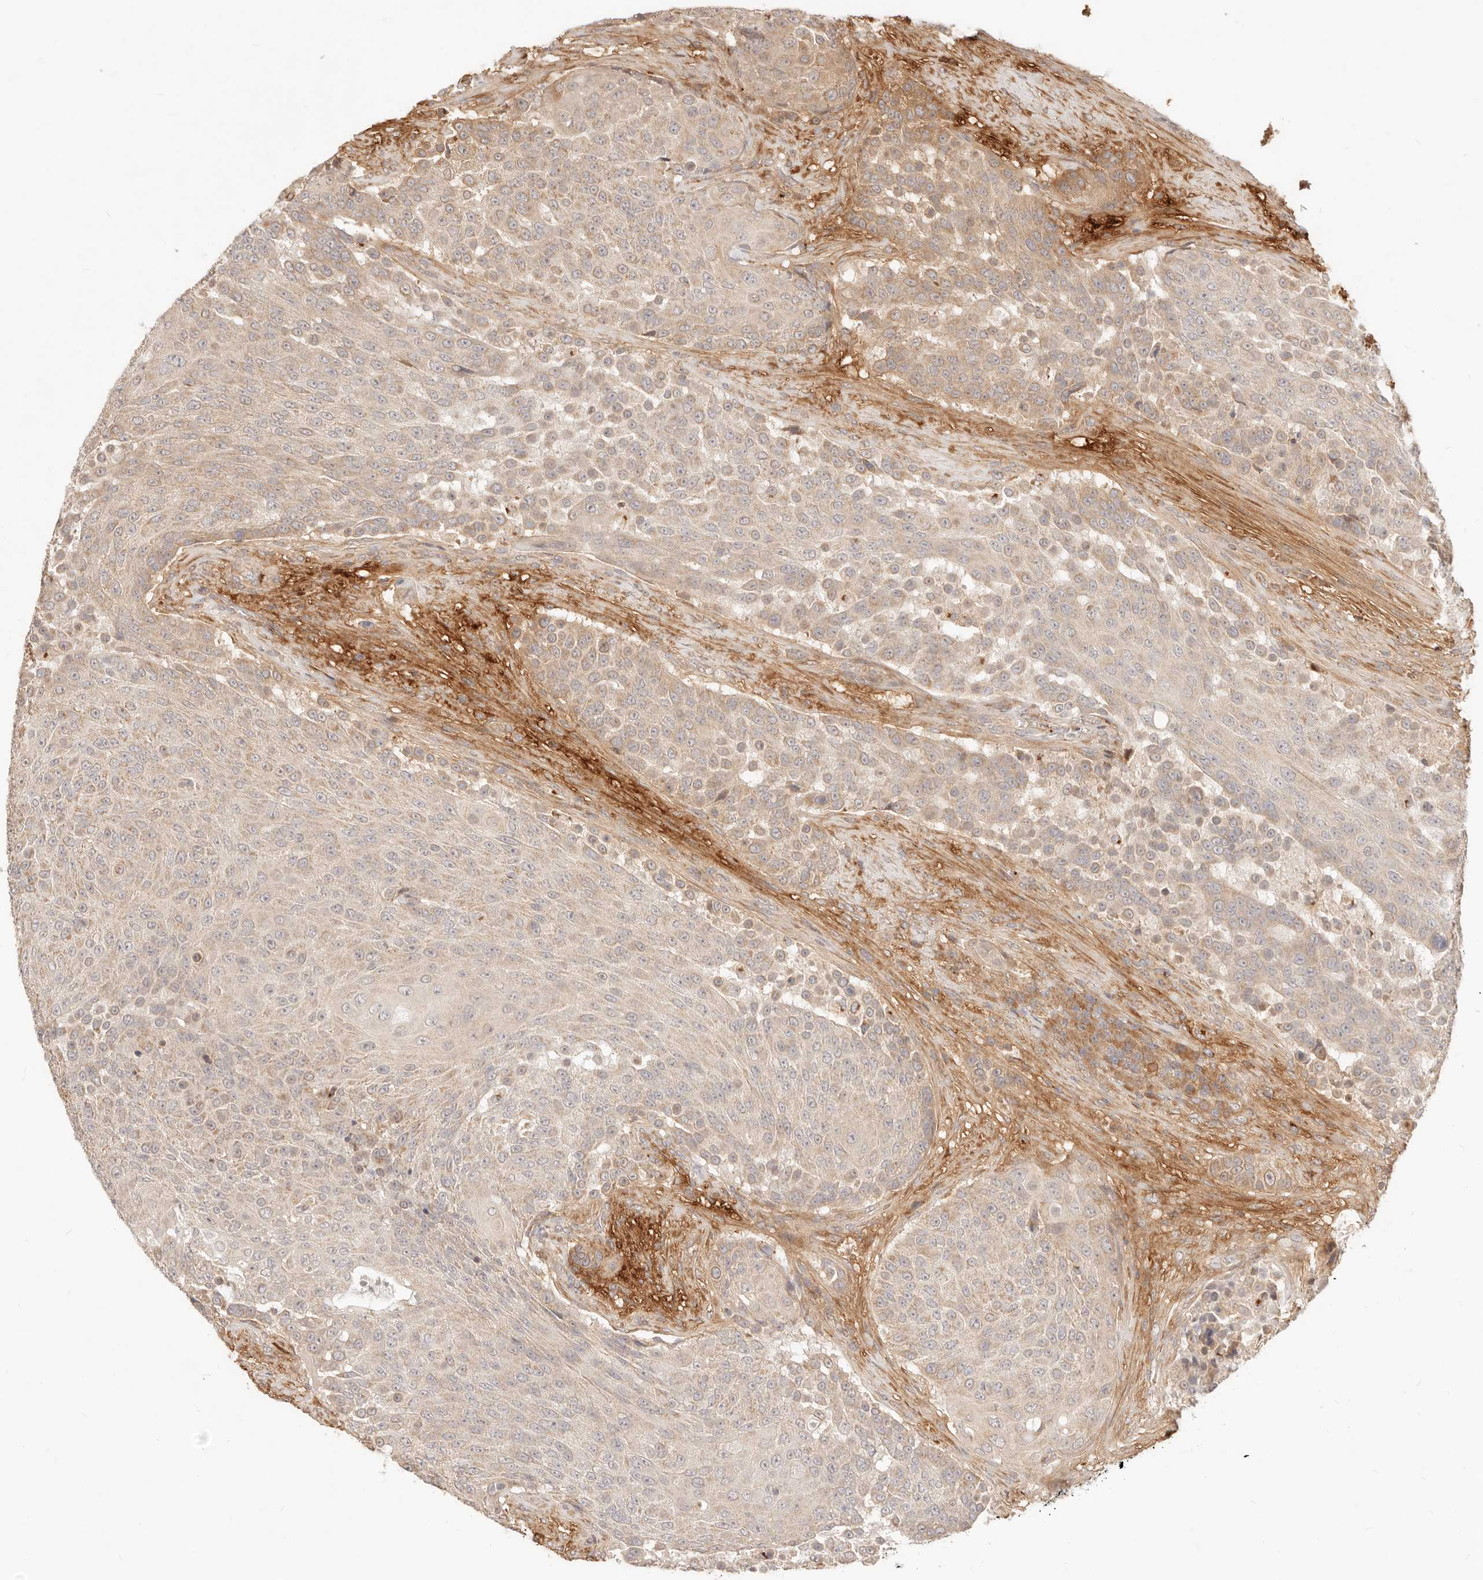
{"staining": {"intensity": "weak", "quantity": "25%-75%", "location": "cytoplasmic/membranous"}, "tissue": "urothelial cancer", "cell_type": "Tumor cells", "image_type": "cancer", "snomed": [{"axis": "morphology", "description": "Urothelial carcinoma, High grade"}, {"axis": "topography", "description": "Urinary bladder"}], "caption": "Urothelial cancer tissue shows weak cytoplasmic/membranous staining in approximately 25%-75% of tumor cells The staining was performed using DAB (3,3'-diaminobenzidine) to visualize the protein expression in brown, while the nuclei were stained in blue with hematoxylin (Magnification: 20x).", "gene": "UBXN10", "patient": {"sex": "female", "age": 63}}